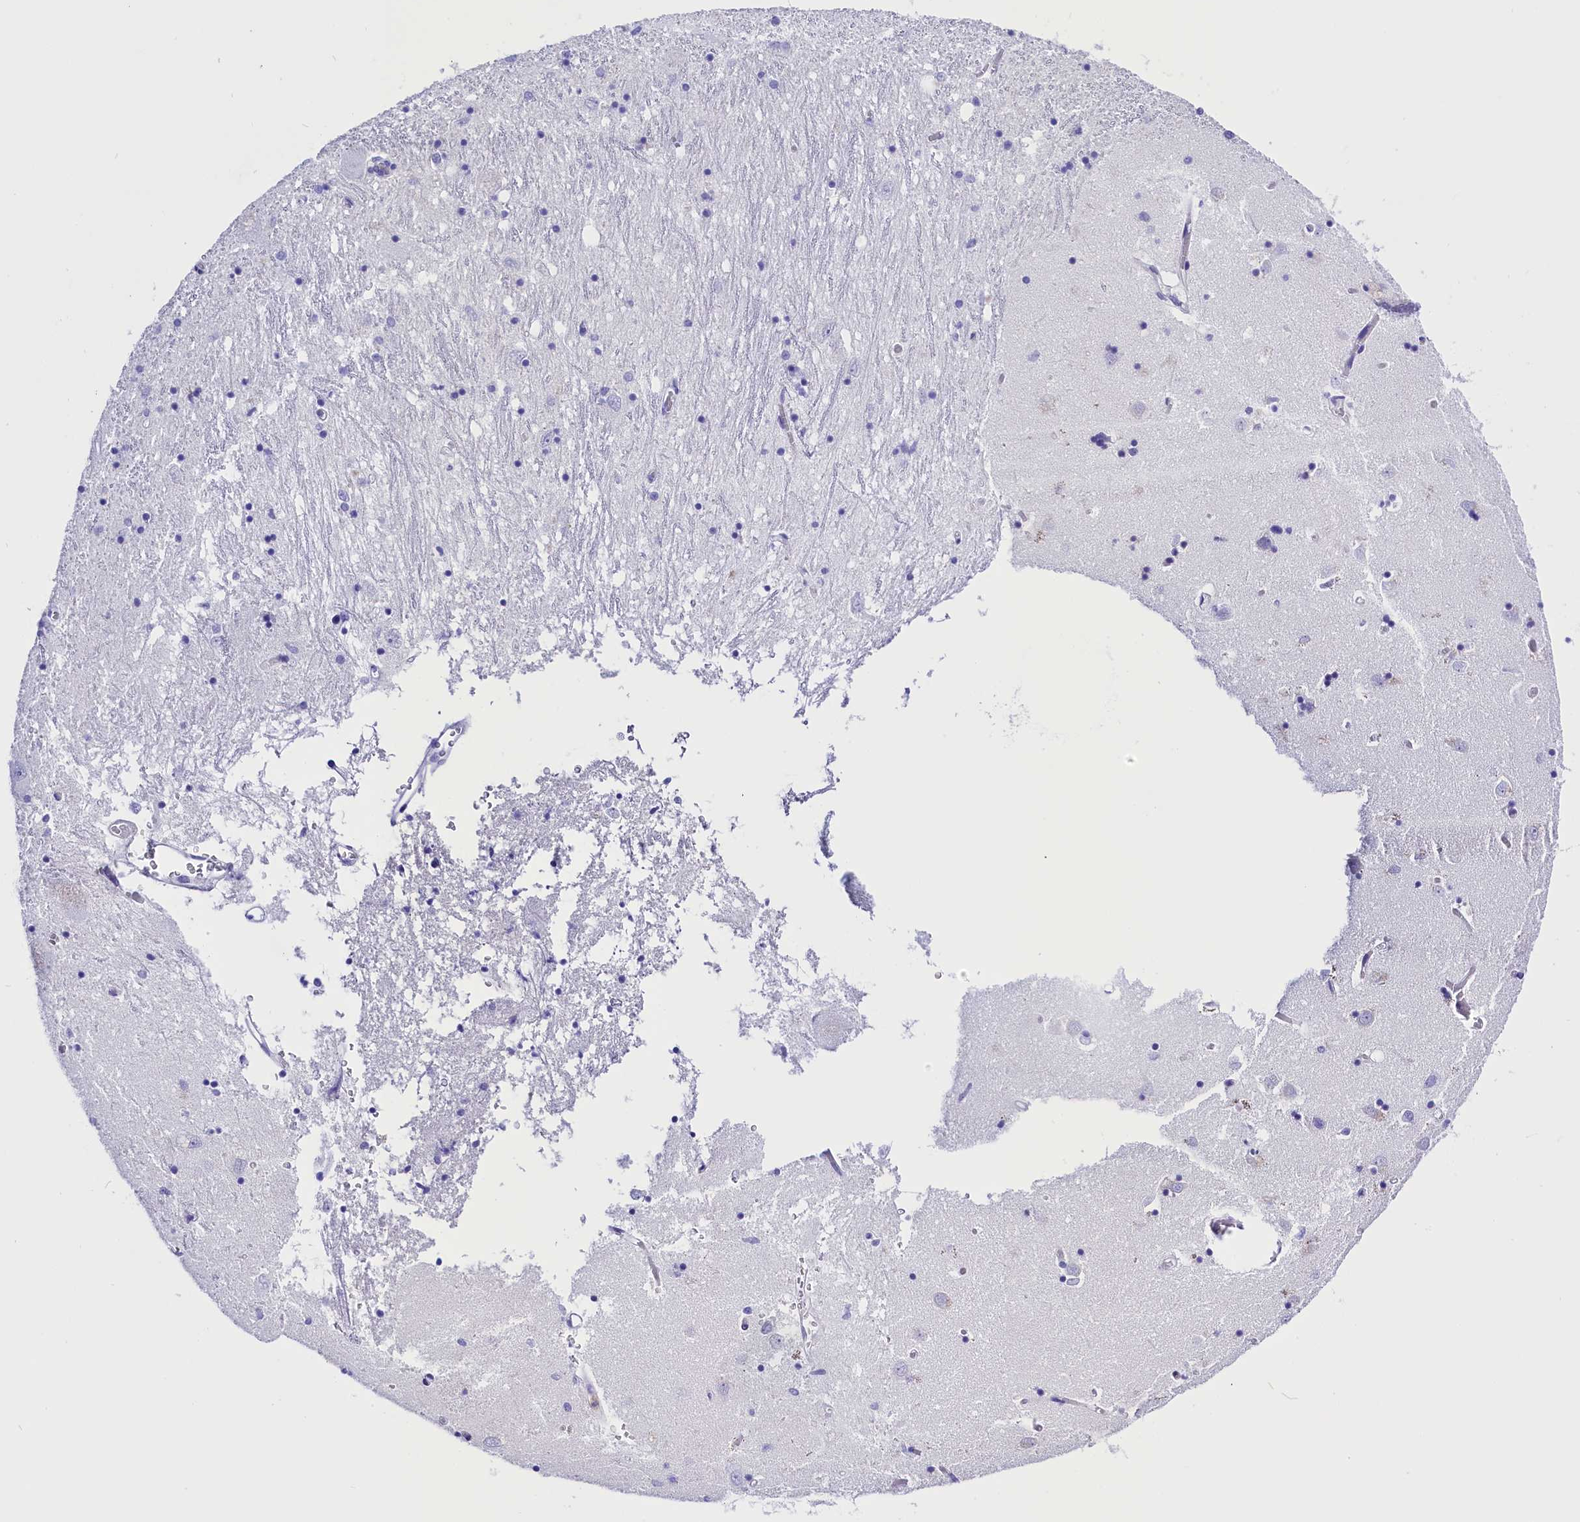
{"staining": {"intensity": "negative", "quantity": "none", "location": "none"}, "tissue": "caudate", "cell_type": "Glial cells", "image_type": "normal", "snomed": [{"axis": "morphology", "description": "Normal tissue, NOS"}, {"axis": "topography", "description": "Lateral ventricle wall"}], "caption": "Immunohistochemistry (IHC) histopathology image of normal human caudate stained for a protein (brown), which exhibits no expression in glial cells. The staining was performed using DAB (3,3'-diaminobenzidine) to visualize the protein expression in brown, while the nuclei were stained in blue with hematoxylin (Magnification: 20x).", "gene": "CLC", "patient": {"sex": "male", "age": 70}}